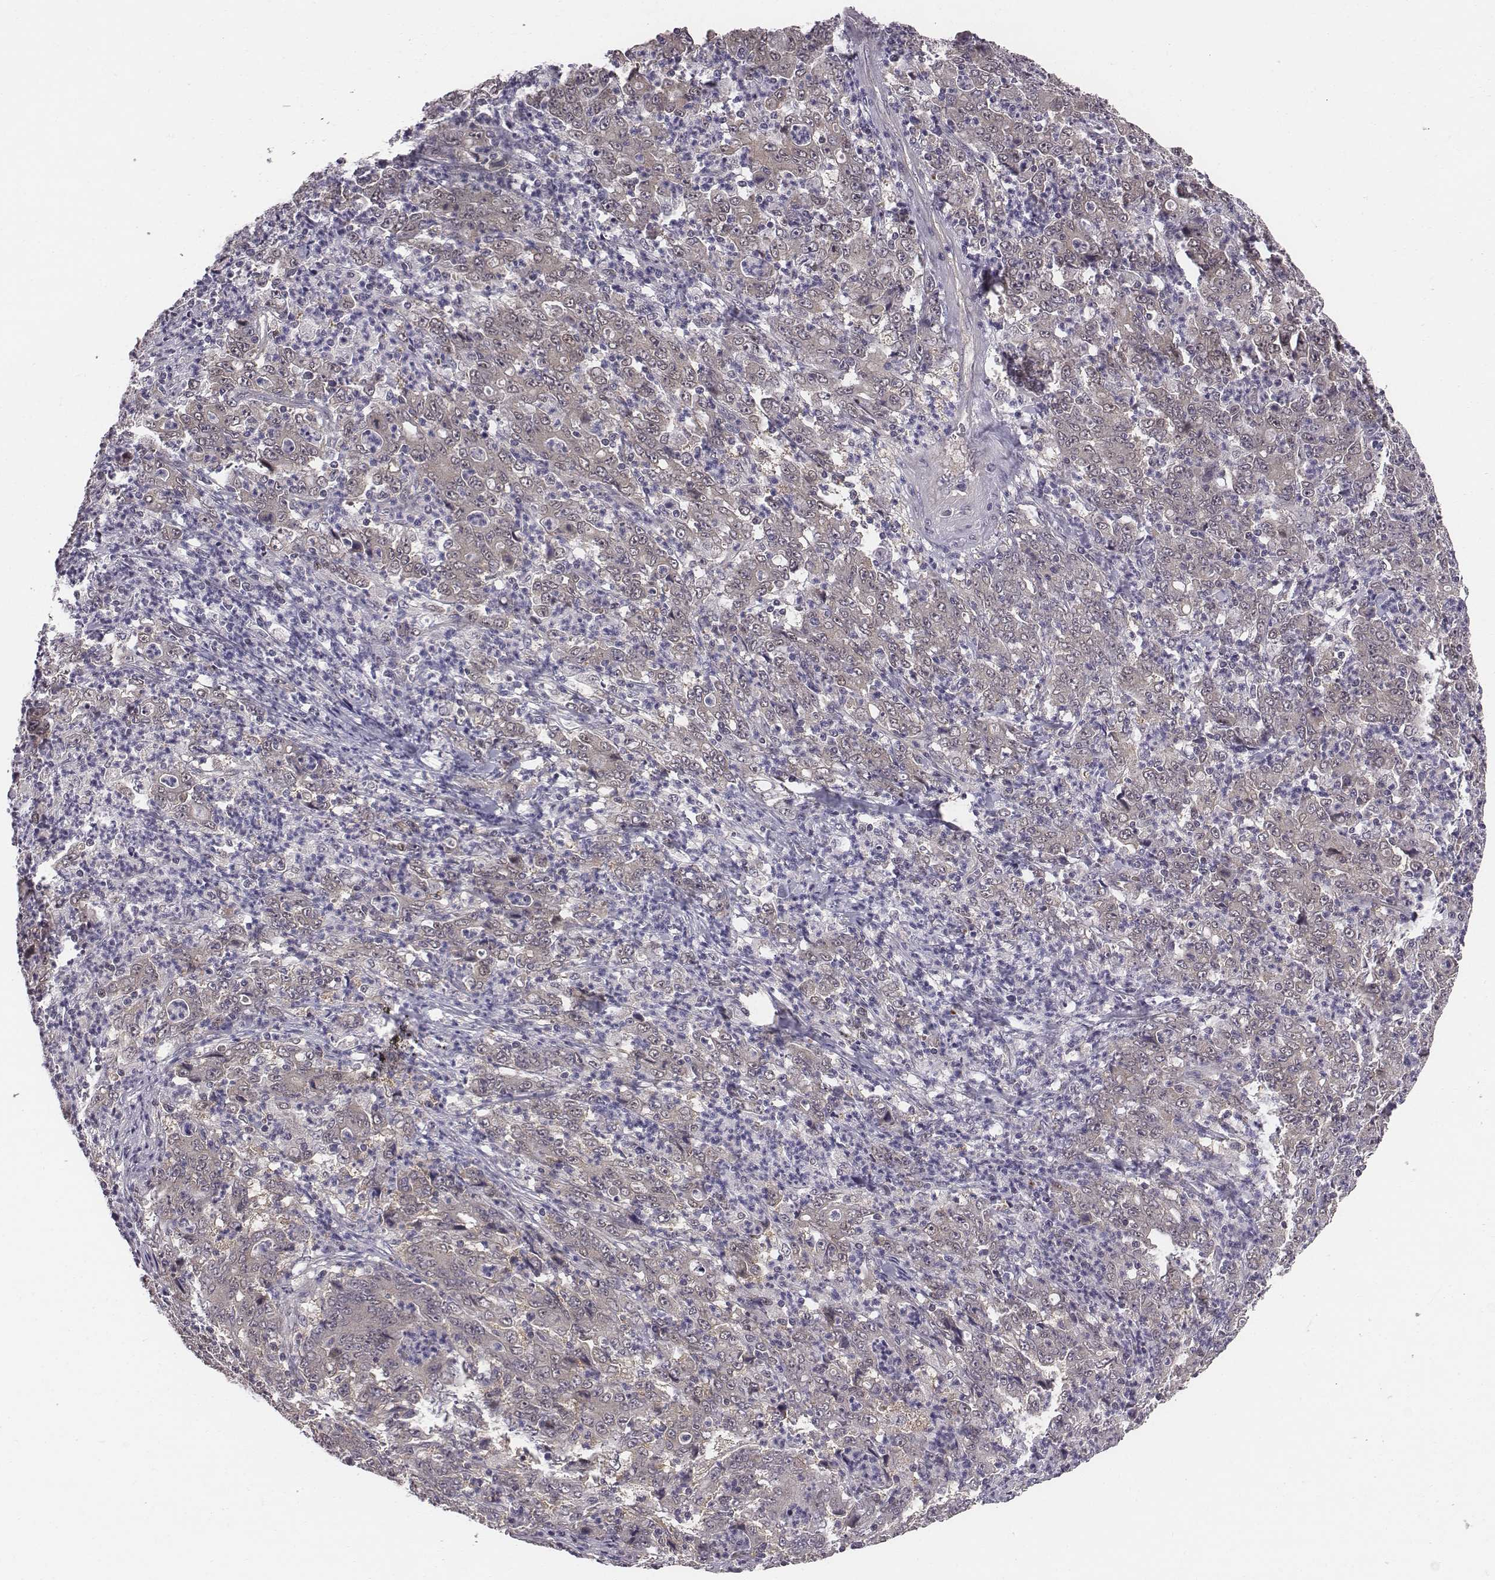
{"staining": {"intensity": "weak", "quantity": ">75%", "location": "cytoplasmic/membranous"}, "tissue": "stomach cancer", "cell_type": "Tumor cells", "image_type": "cancer", "snomed": [{"axis": "morphology", "description": "Adenocarcinoma, NOS"}, {"axis": "topography", "description": "Stomach, lower"}], "caption": "Immunohistochemical staining of human stomach cancer (adenocarcinoma) demonstrates weak cytoplasmic/membranous protein positivity in approximately >75% of tumor cells.", "gene": "SMURF2", "patient": {"sex": "female", "age": 71}}